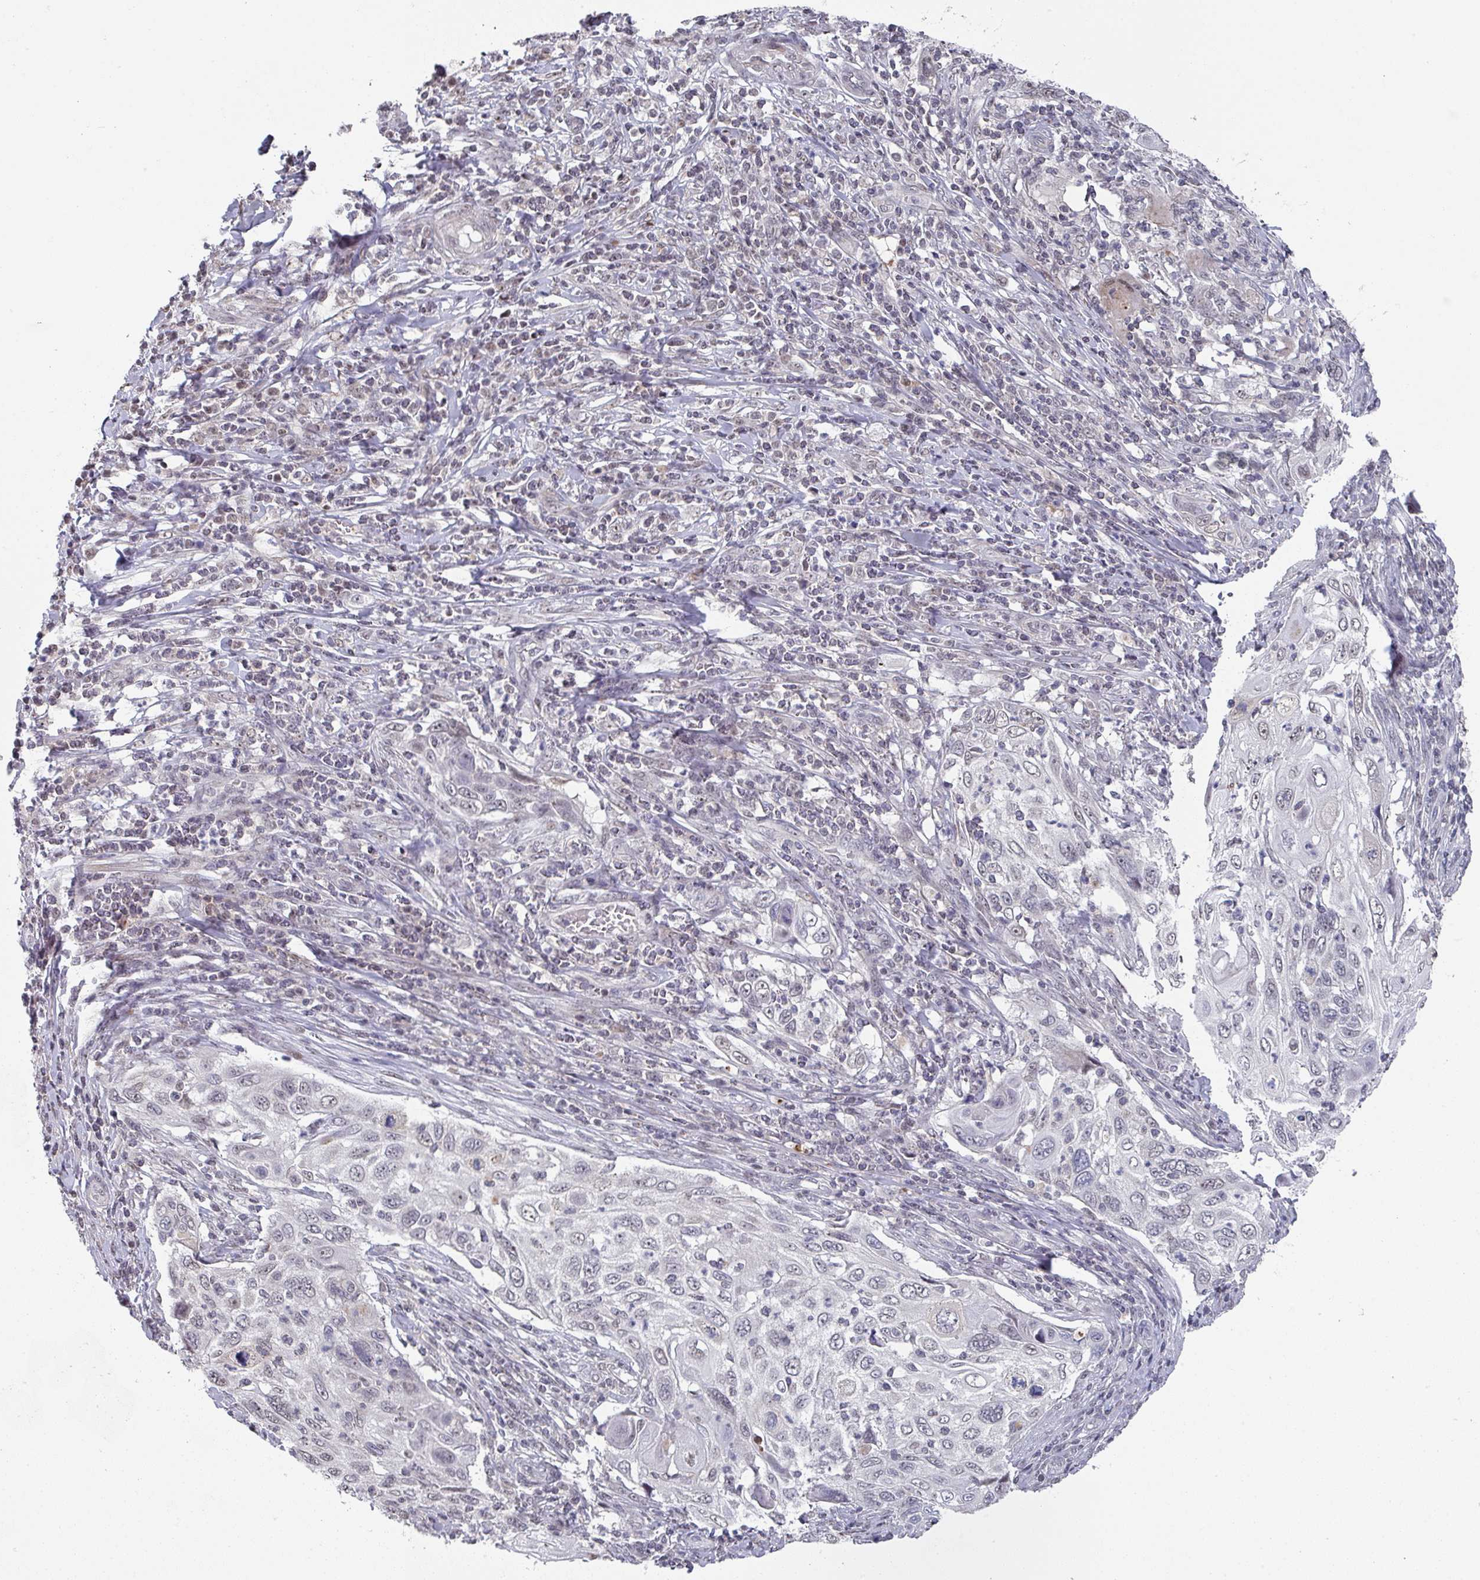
{"staining": {"intensity": "negative", "quantity": "none", "location": "none"}, "tissue": "cervical cancer", "cell_type": "Tumor cells", "image_type": "cancer", "snomed": [{"axis": "morphology", "description": "Squamous cell carcinoma, NOS"}, {"axis": "topography", "description": "Cervix"}], "caption": "Histopathology image shows no protein expression in tumor cells of cervical squamous cell carcinoma tissue.", "gene": "ZNF654", "patient": {"sex": "female", "age": 70}}